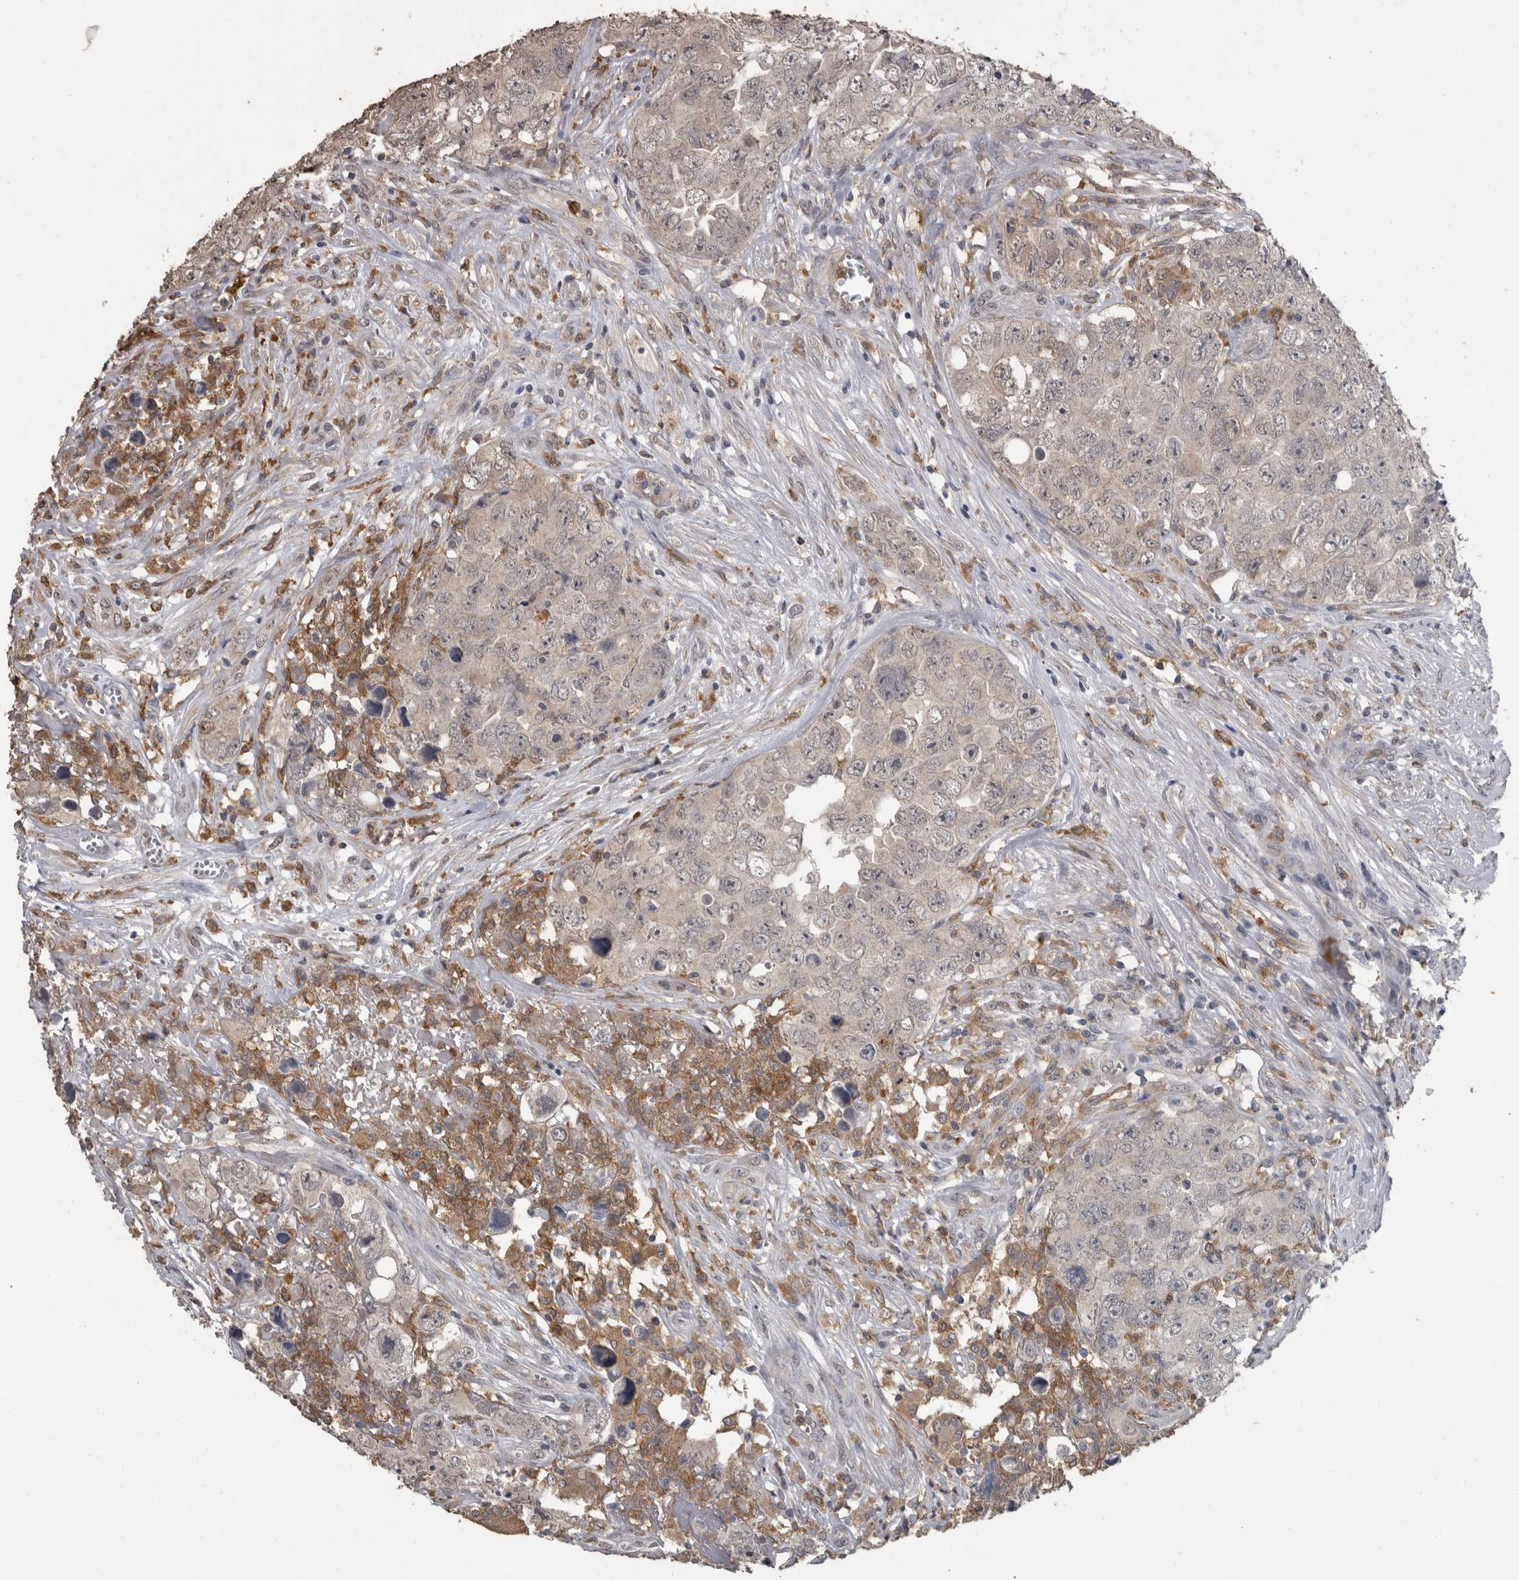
{"staining": {"intensity": "negative", "quantity": "none", "location": "none"}, "tissue": "testis cancer", "cell_type": "Tumor cells", "image_type": "cancer", "snomed": [{"axis": "morphology", "description": "Seminoma, NOS"}, {"axis": "morphology", "description": "Carcinoma, Embryonal, NOS"}, {"axis": "topography", "description": "Testis"}], "caption": "Embryonal carcinoma (testis) was stained to show a protein in brown. There is no significant staining in tumor cells.", "gene": "PIK3AP1", "patient": {"sex": "male", "age": 43}}